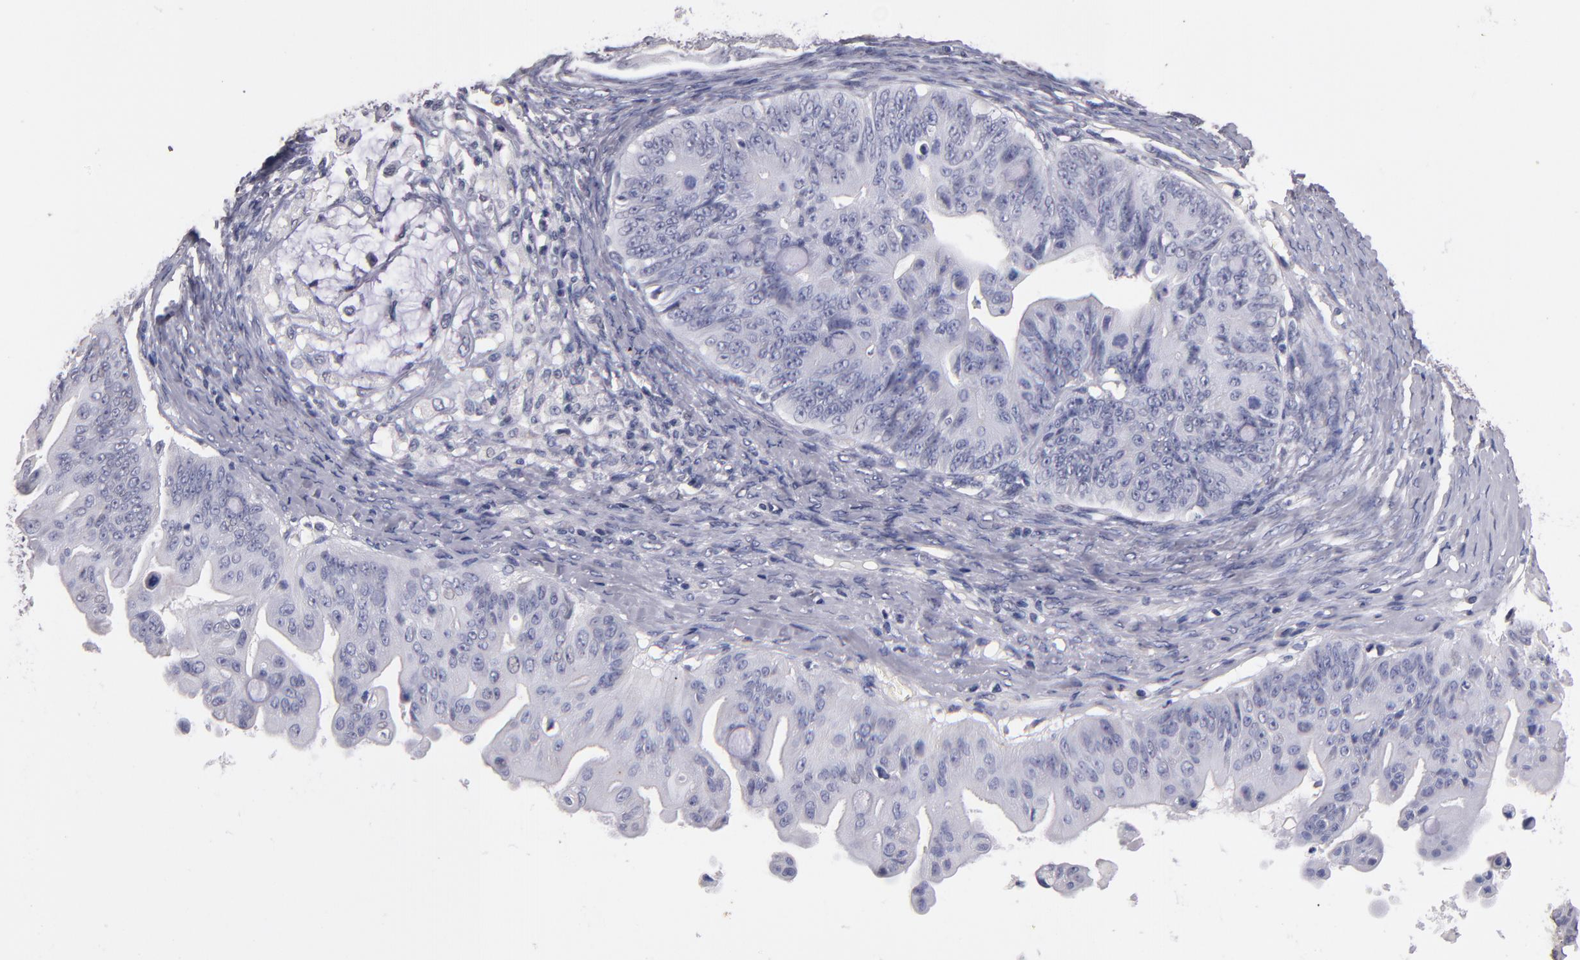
{"staining": {"intensity": "negative", "quantity": "none", "location": "none"}, "tissue": "ovarian cancer", "cell_type": "Tumor cells", "image_type": "cancer", "snomed": [{"axis": "morphology", "description": "Cystadenocarcinoma, mucinous, NOS"}, {"axis": "topography", "description": "Ovary"}], "caption": "Tumor cells are negative for protein expression in human ovarian cancer. The staining is performed using DAB (3,3'-diaminobenzidine) brown chromogen with nuclei counter-stained in using hematoxylin.", "gene": "SOX10", "patient": {"sex": "female", "age": 37}}